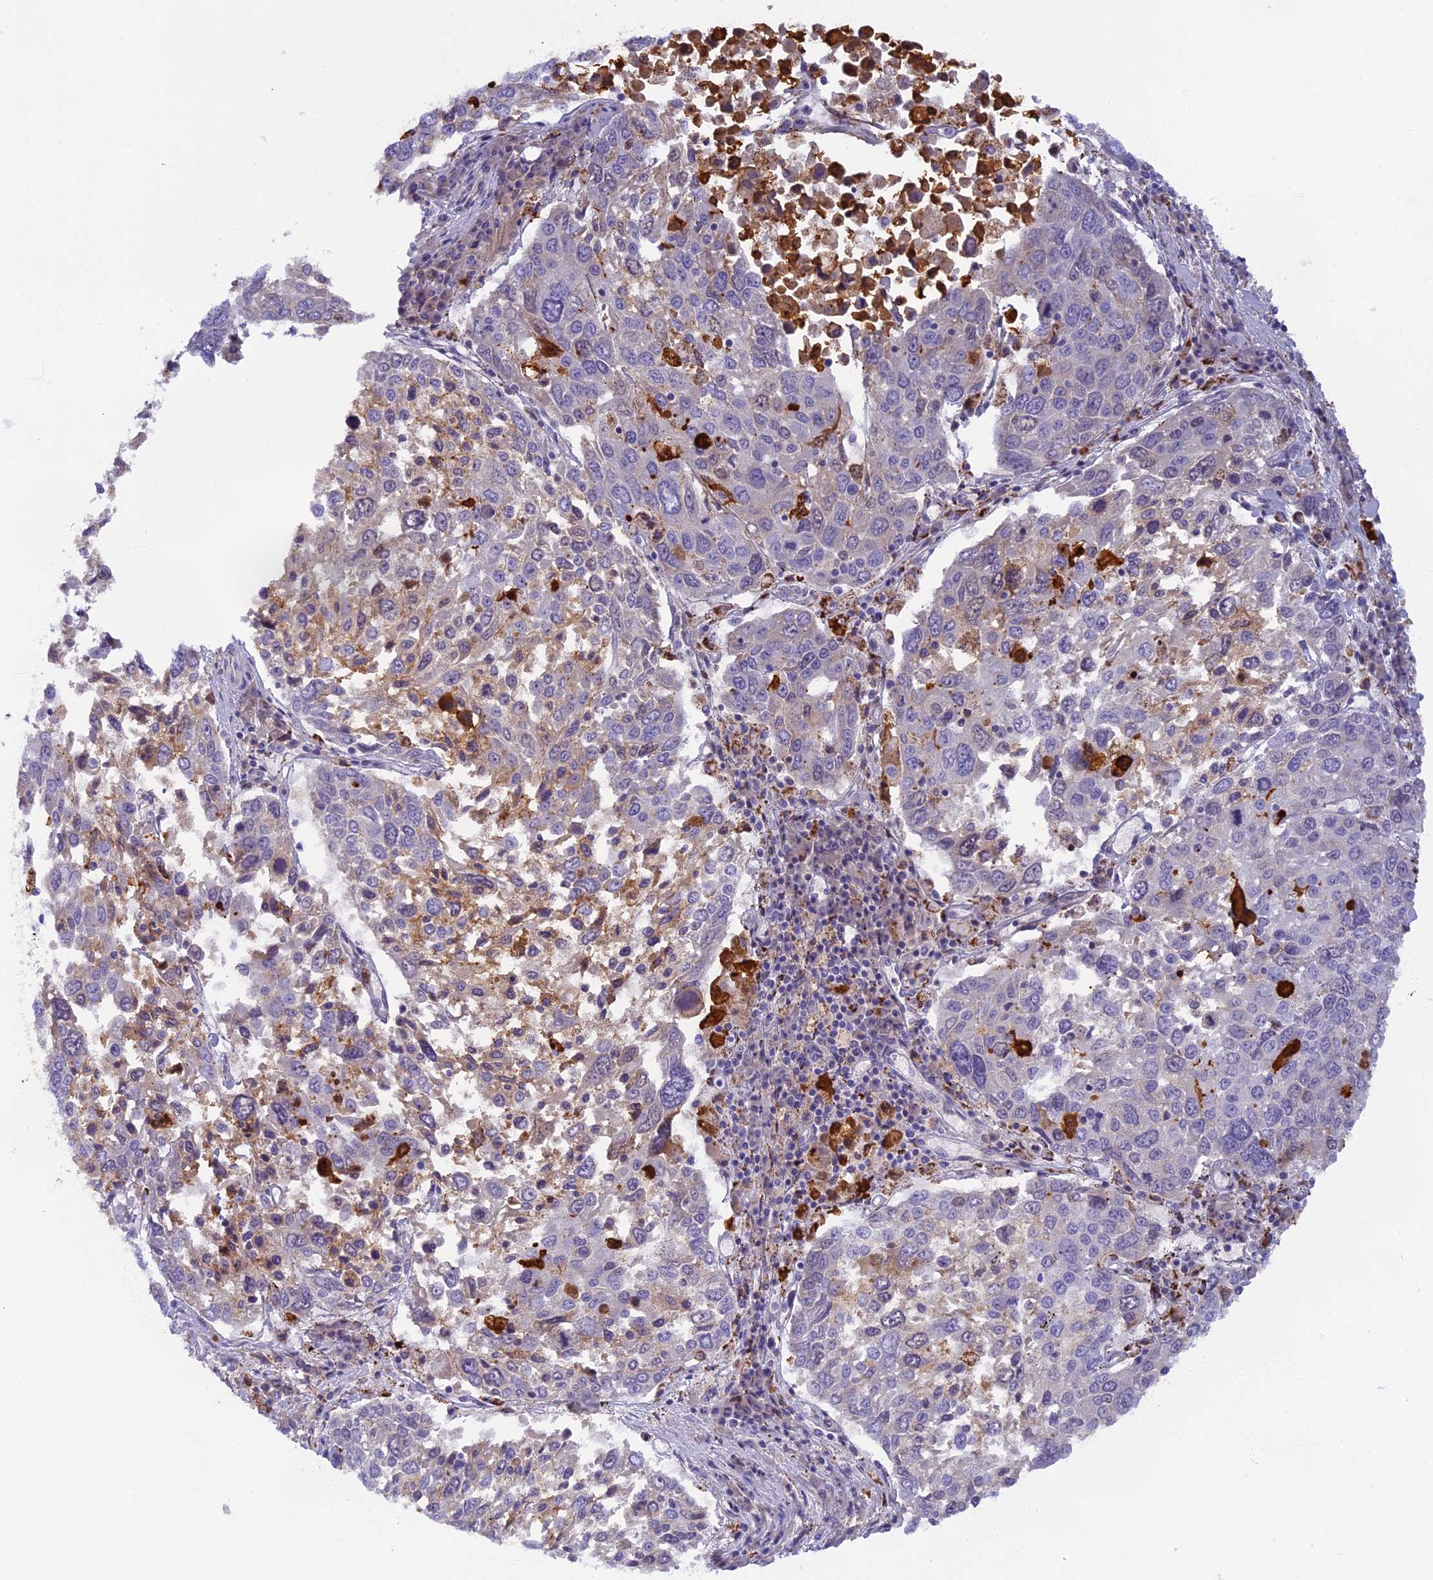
{"staining": {"intensity": "negative", "quantity": "none", "location": "none"}, "tissue": "lung cancer", "cell_type": "Tumor cells", "image_type": "cancer", "snomed": [{"axis": "morphology", "description": "Squamous cell carcinoma, NOS"}, {"axis": "topography", "description": "Lung"}], "caption": "Protein analysis of squamous cell carcinoma (lung) reveals no significant staining in tumor cells.", "gene": "SEMA7A", "patient": {"sex": "male", "age": 65}}